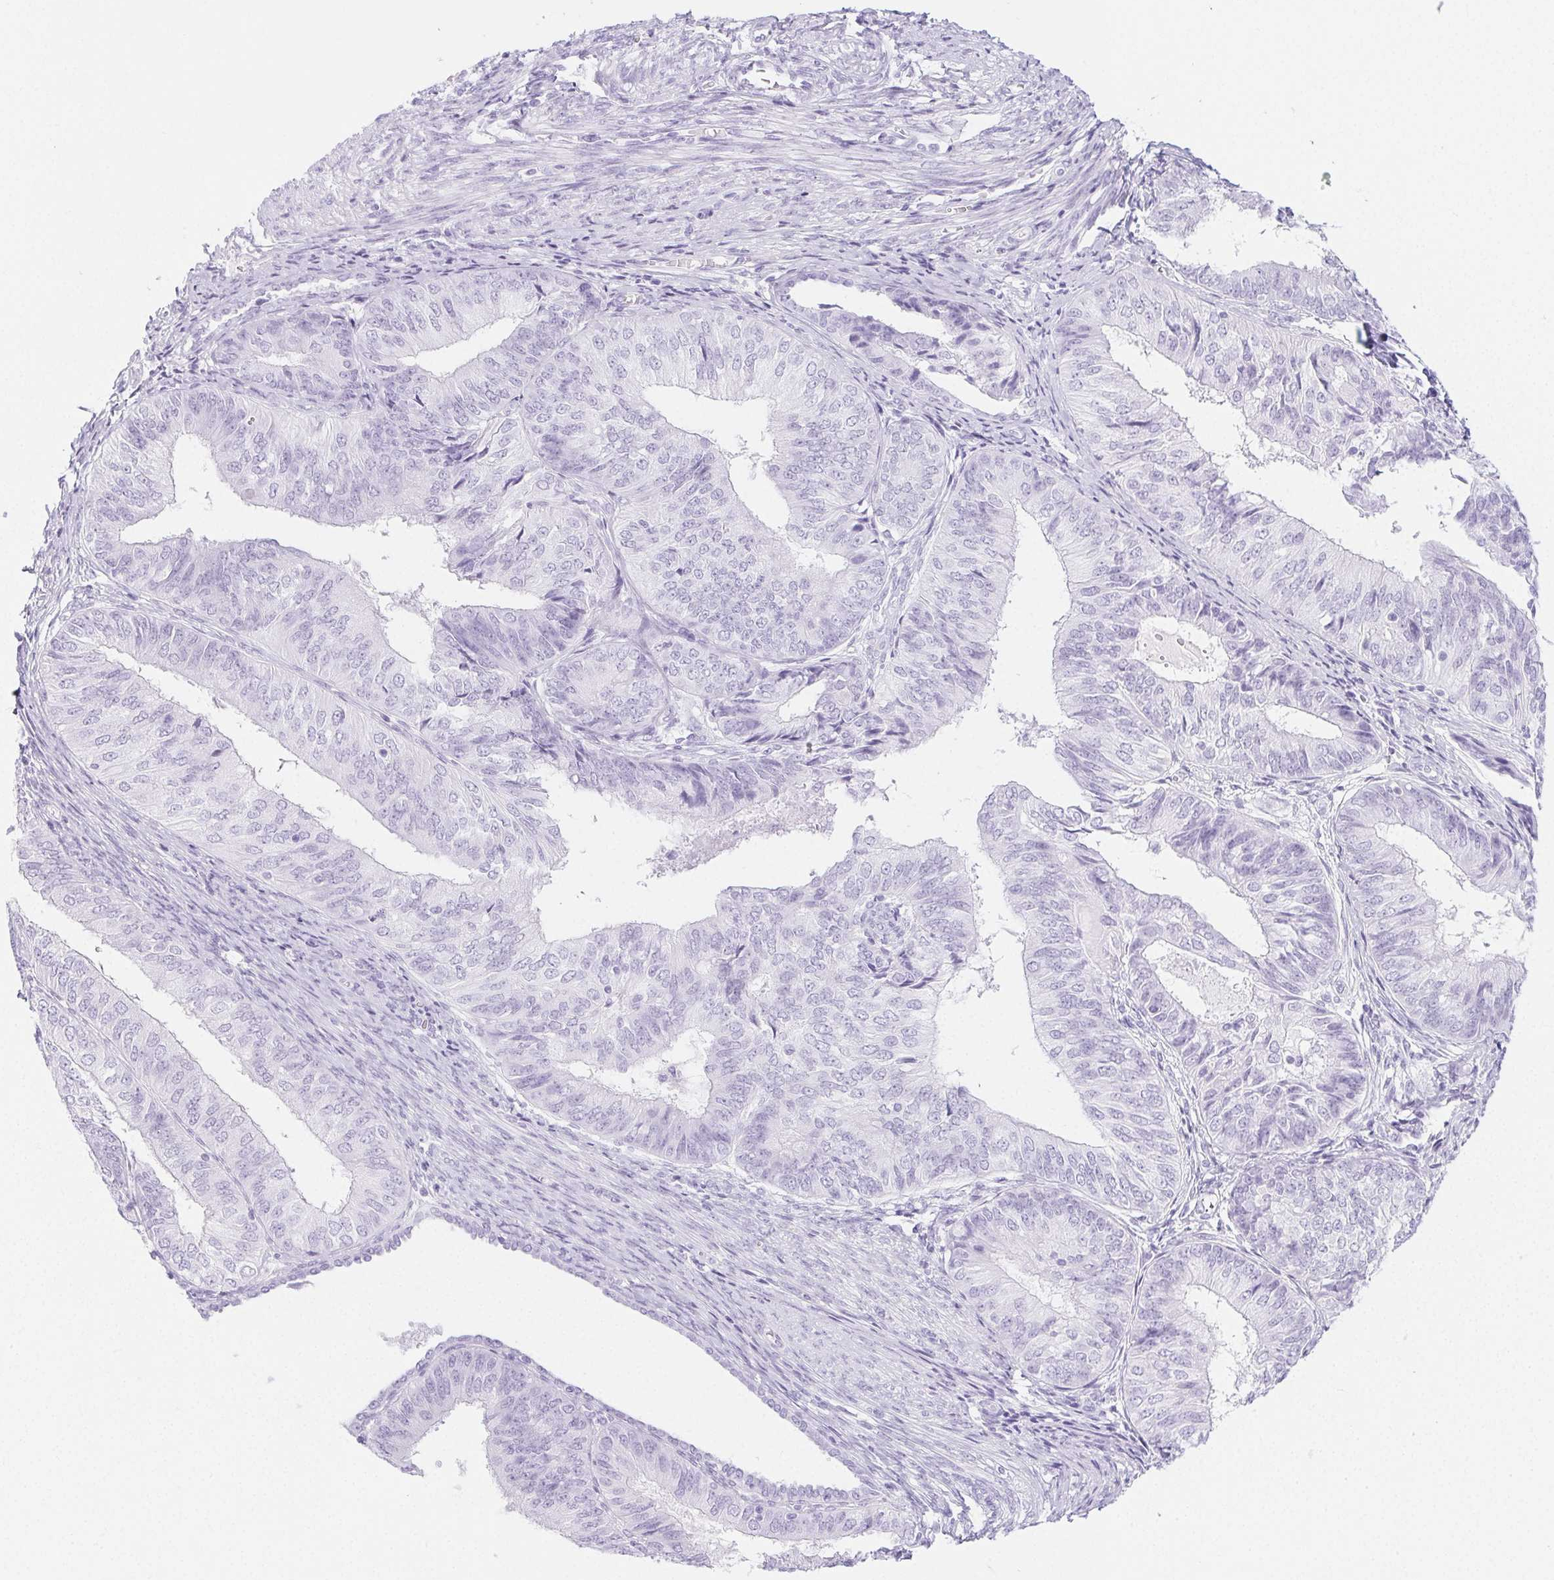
{"staining": {"intensity": "negative", "quantity": "none", "location": "none"}, "tissue": "endometrial cancer", "cell_type": "Tumor cells", "image_type": "cancer", "snomed": [{"axis": "morphology", "description": "Adenocarcinoma, NOS"}, {"axis": "topography", "description": "Endometrium"}], "caption": "The photomicrograph displays no staining of tumor cells in endometrial adenocarcinoma. (Brightfield microscopy of DAB (3,3'-diaminobenzidine) immunohistochemistry at high magnification).", "gene": "PI3", "patient": {"sex": "female", "age": 58}}